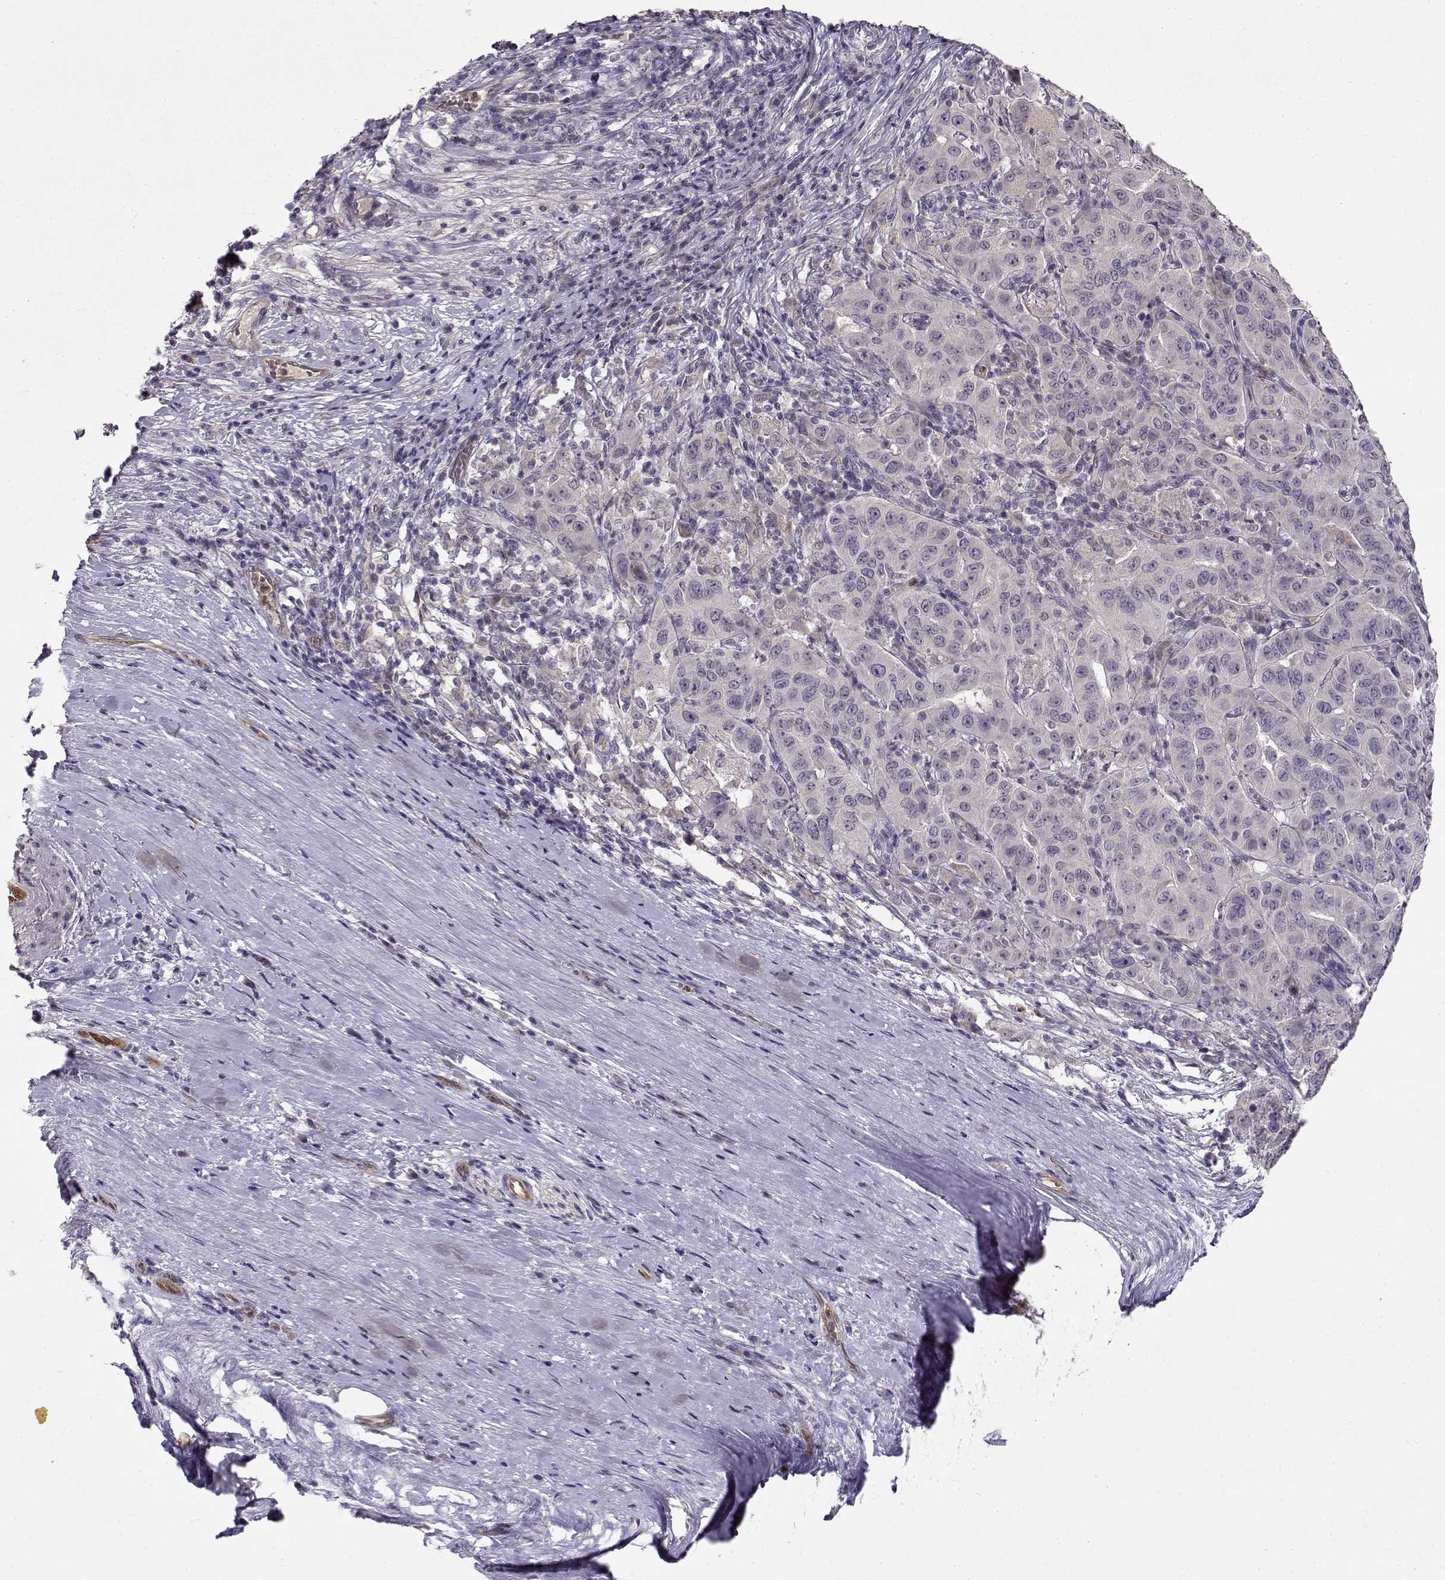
{"staining": {"intensity": "negative", "quantity": "none", "location": "none"}, "tissue": "pancreatic cancer", "cell_type": "Tumor cells", "image_type": "cancer", "snomed": [{"axis": "morphology", "description": "Adenocarcinoma, NOS"}, {"axis": "topography", "description": "Pancreas"}], "caption": "Image shows no significant protein staining in tumor cells of pancreatic cancer. The staining was performed using DAB (3,3'-diaminobenzidine) to visualize the protein expression in brown, while the nuclei were stained in blue with hematoxylin (Magnification: 20x).", "gene": "BMX", "patient": {"sex": "male", "age": 63}}